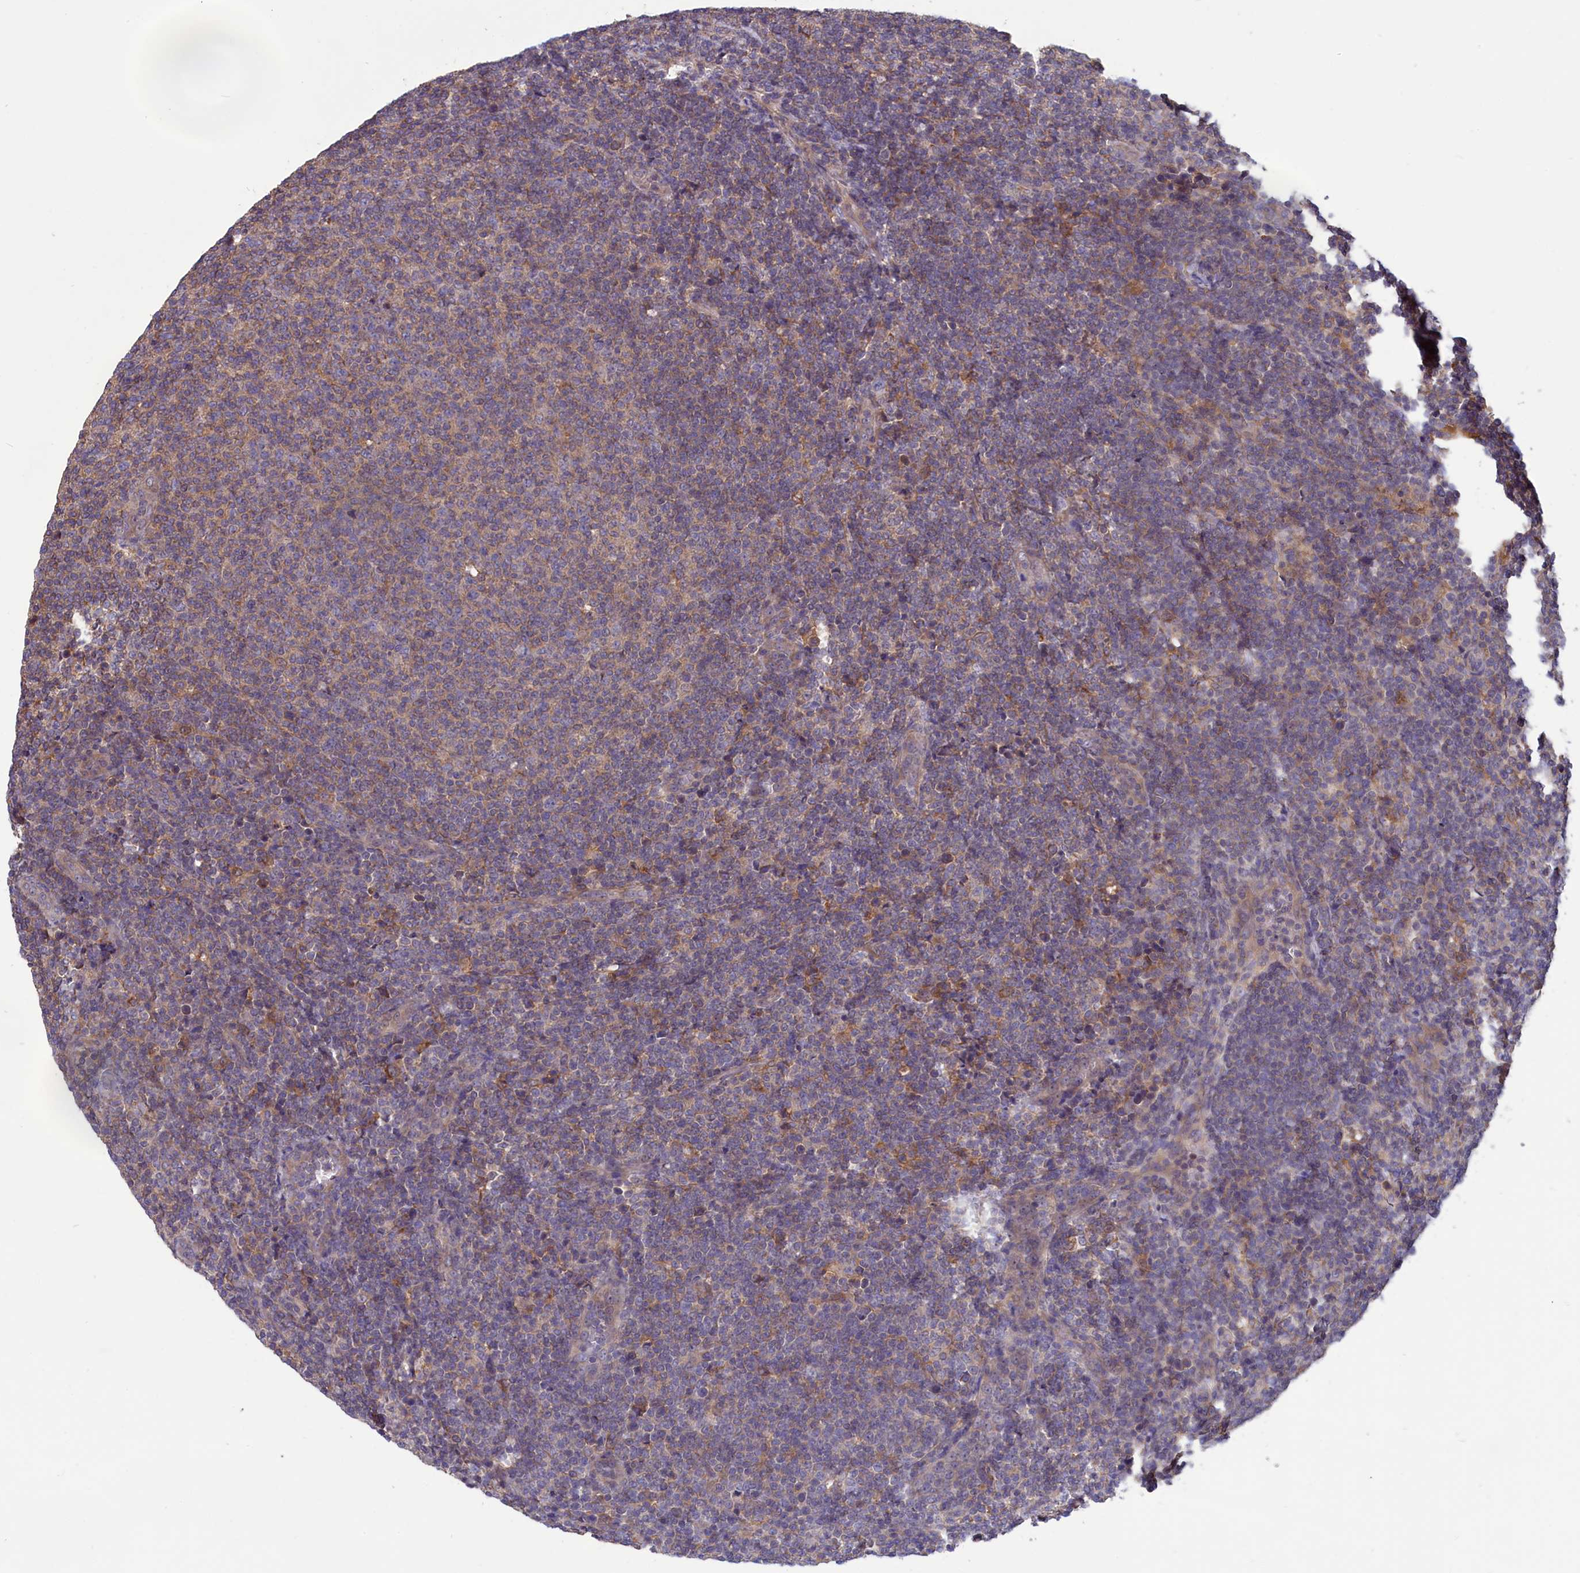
{"staining": {"intensity": "weak", "quantity": "25%-75%", "location": "cytoplasmic/membranous"}, "tissue": "lymphoma", "cell_type": "Tumor cells", "image_type": "cancer", "snomed": [{"axis": "morphology", "description": "Malignant lymphoma, non-Hodgkin's type, Low grade"}, {"axis": "topography", "description": "Lymph node"}], "caption": "High-power microscopy captured an immunohistochemistry histopathology image of malignant lymphoma, non-Hodgkin's type (low-grade), revealing weak cytoplasmic/membranous staining in approximately 25%-75% of tumor cells.", "gene": "AMDHD2", "patient": {"sex": "male", "age": 66}}